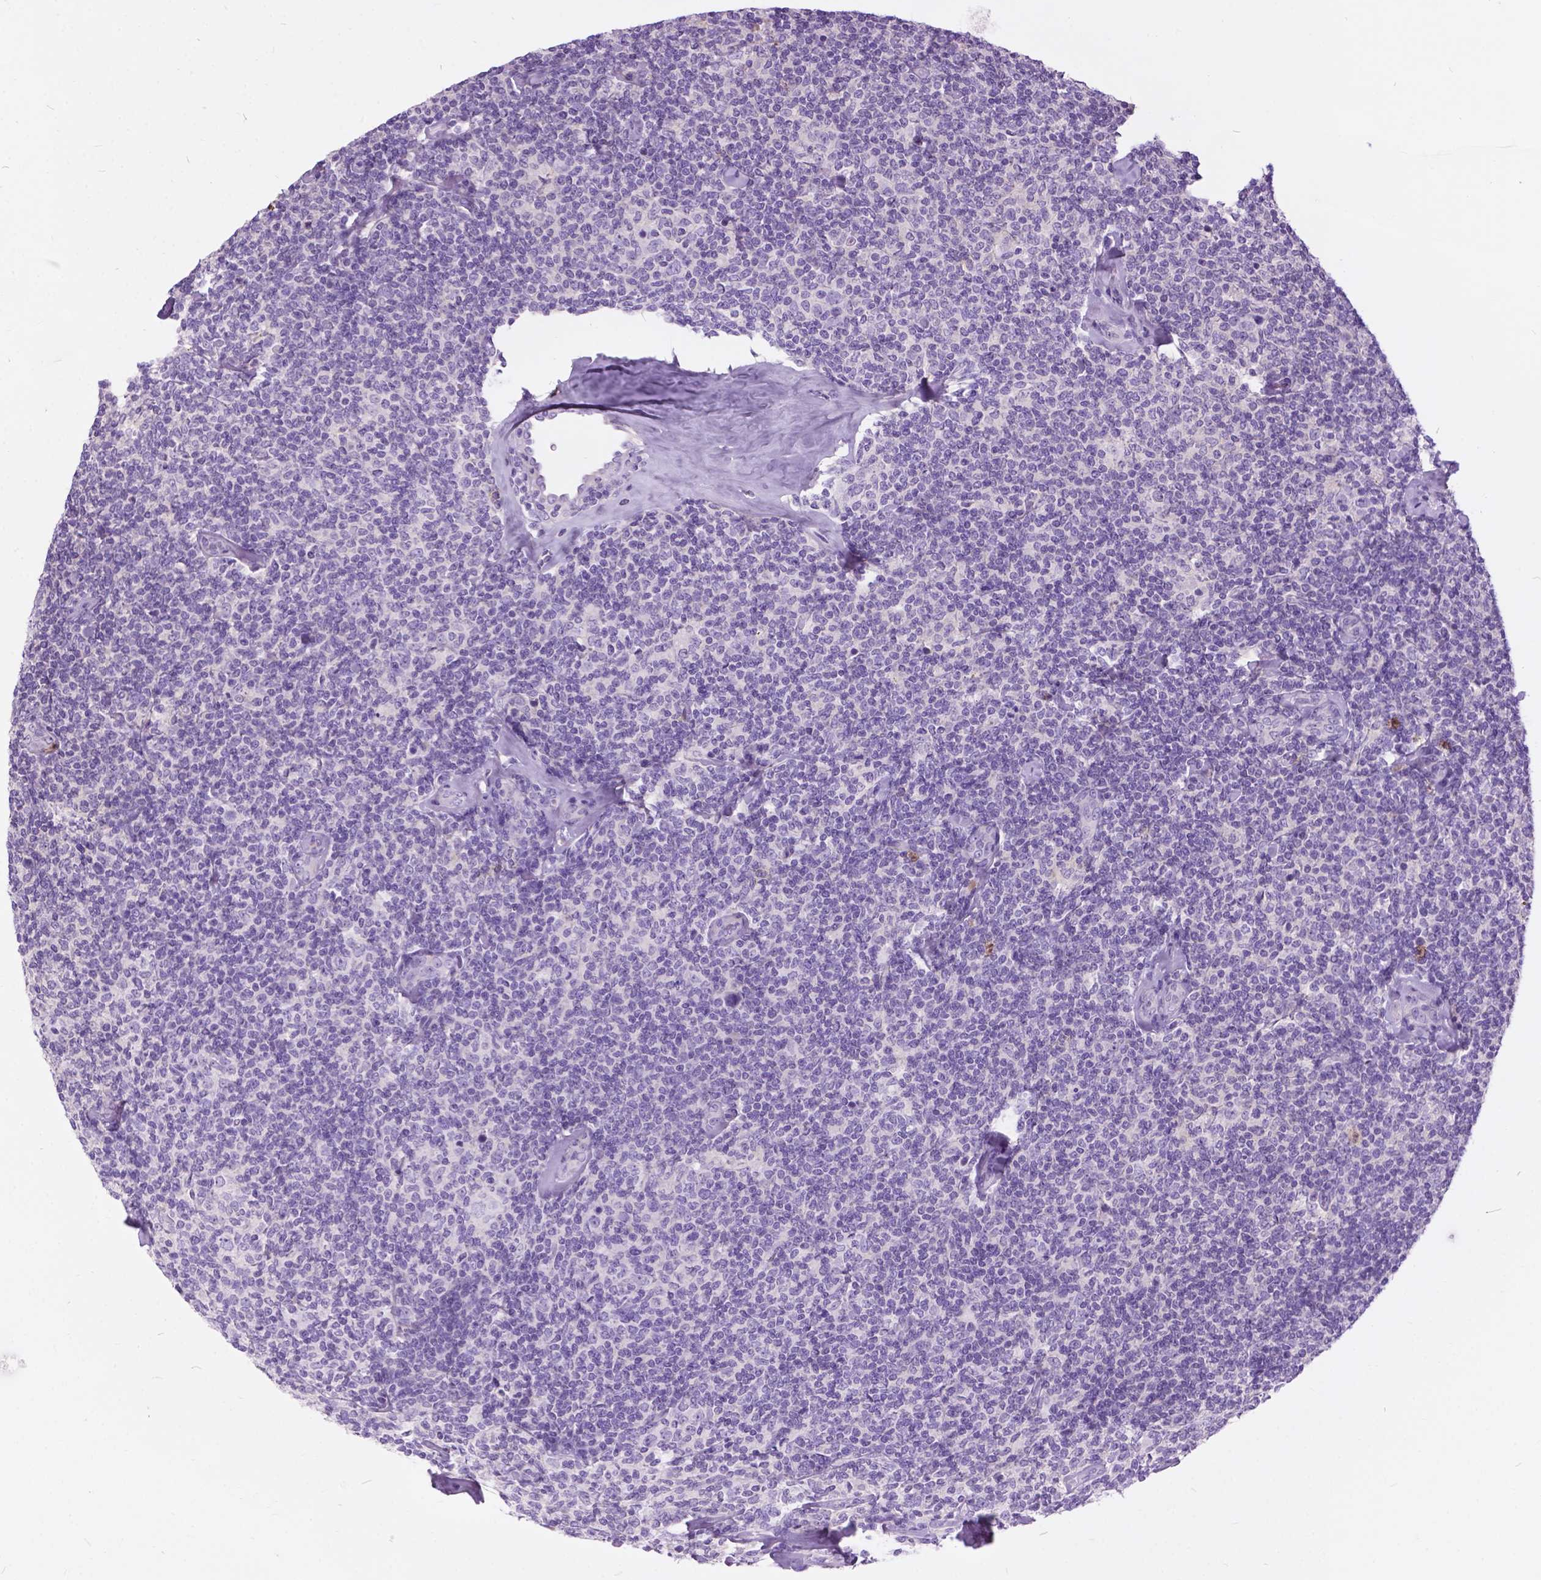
{"staining": {"intensity": "negative", "quantity": "none", "location": "none"}, "tissue": "lymphoma", "cell_type": "Tumor cells", "image_type": "cancer", "snomed": [{"axis": "morphology", "description": "Malignant lymphoma, non-Hodgkin's type, Low grade"}, {"axis": "topography", "description": "Lymph node"}], "caption": "The immunohistochemistry (IHC) micrograph has no significant staining in tumor cells of lymphoma tissue. (DAB (3,3'-diaminobenzidine) IHC, high magnification).", "gene": "PRR35", "patient": {"sex": "female", "age": 56}}